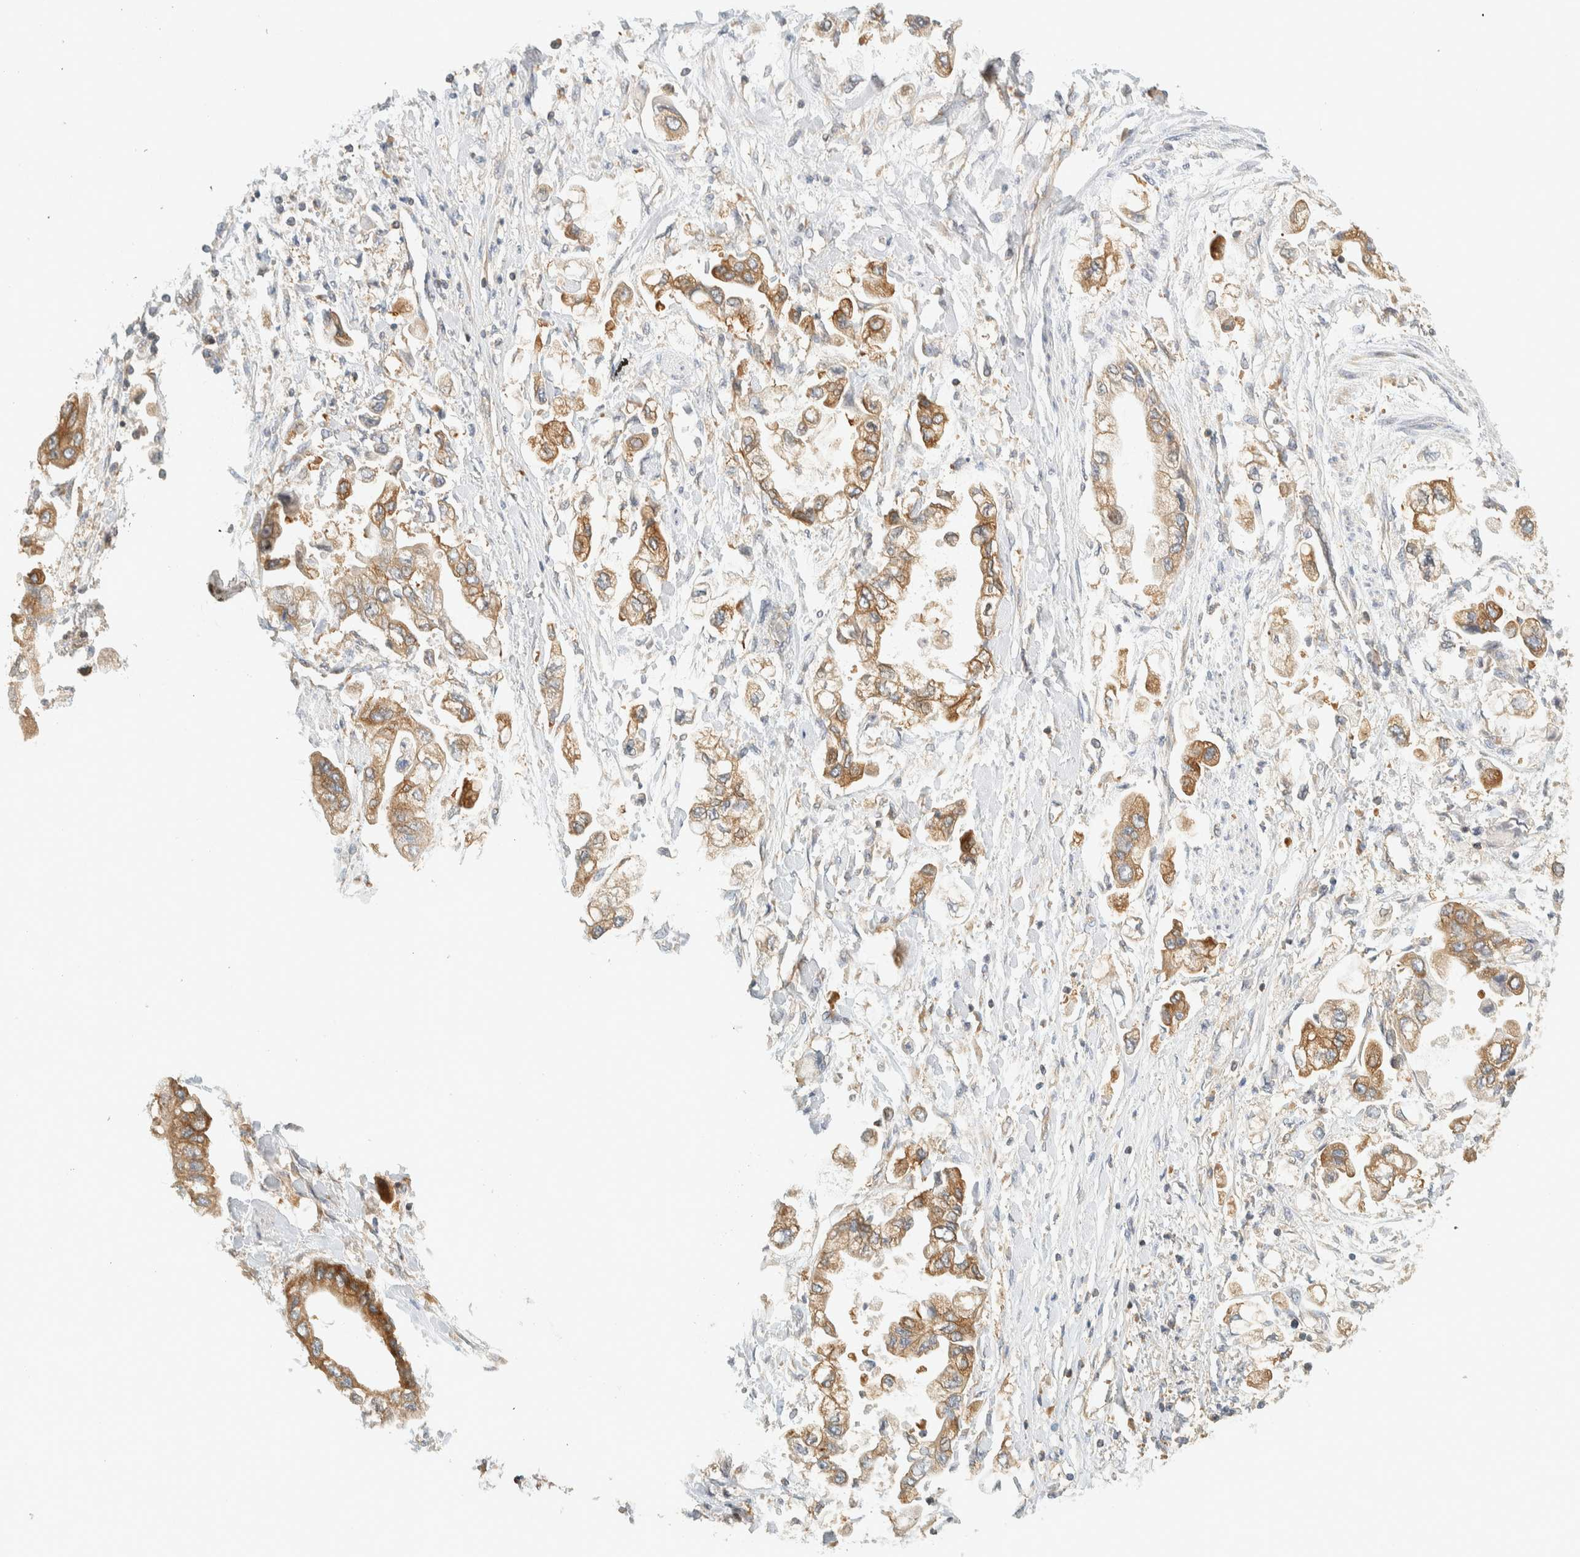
{"staining": {"intensity": "weak", "quantity": ">75%", "location": "cytoplasmic/membranous"}, "tissue": "stomach cancer", "cell_type": "Tumor cells", "image_type": "cancer", "snomed": [{"axis": "morphology", "description": "Normal tissue, NOS"}, {"axis": "morphology", "description": "Adenocarcinoma, NOS"}, {"axis": "topography", "description": "Stomach"}], "caption": "An IHC micrograph of tumor tissue is shown. Protein staining in brown labels weak cytoplasmic/membranous positivity in adenocarcinoma (stomach) within tumor cells.", "gene": "ARFGEF1", "patient": {"sex": "male", "age": 62}}